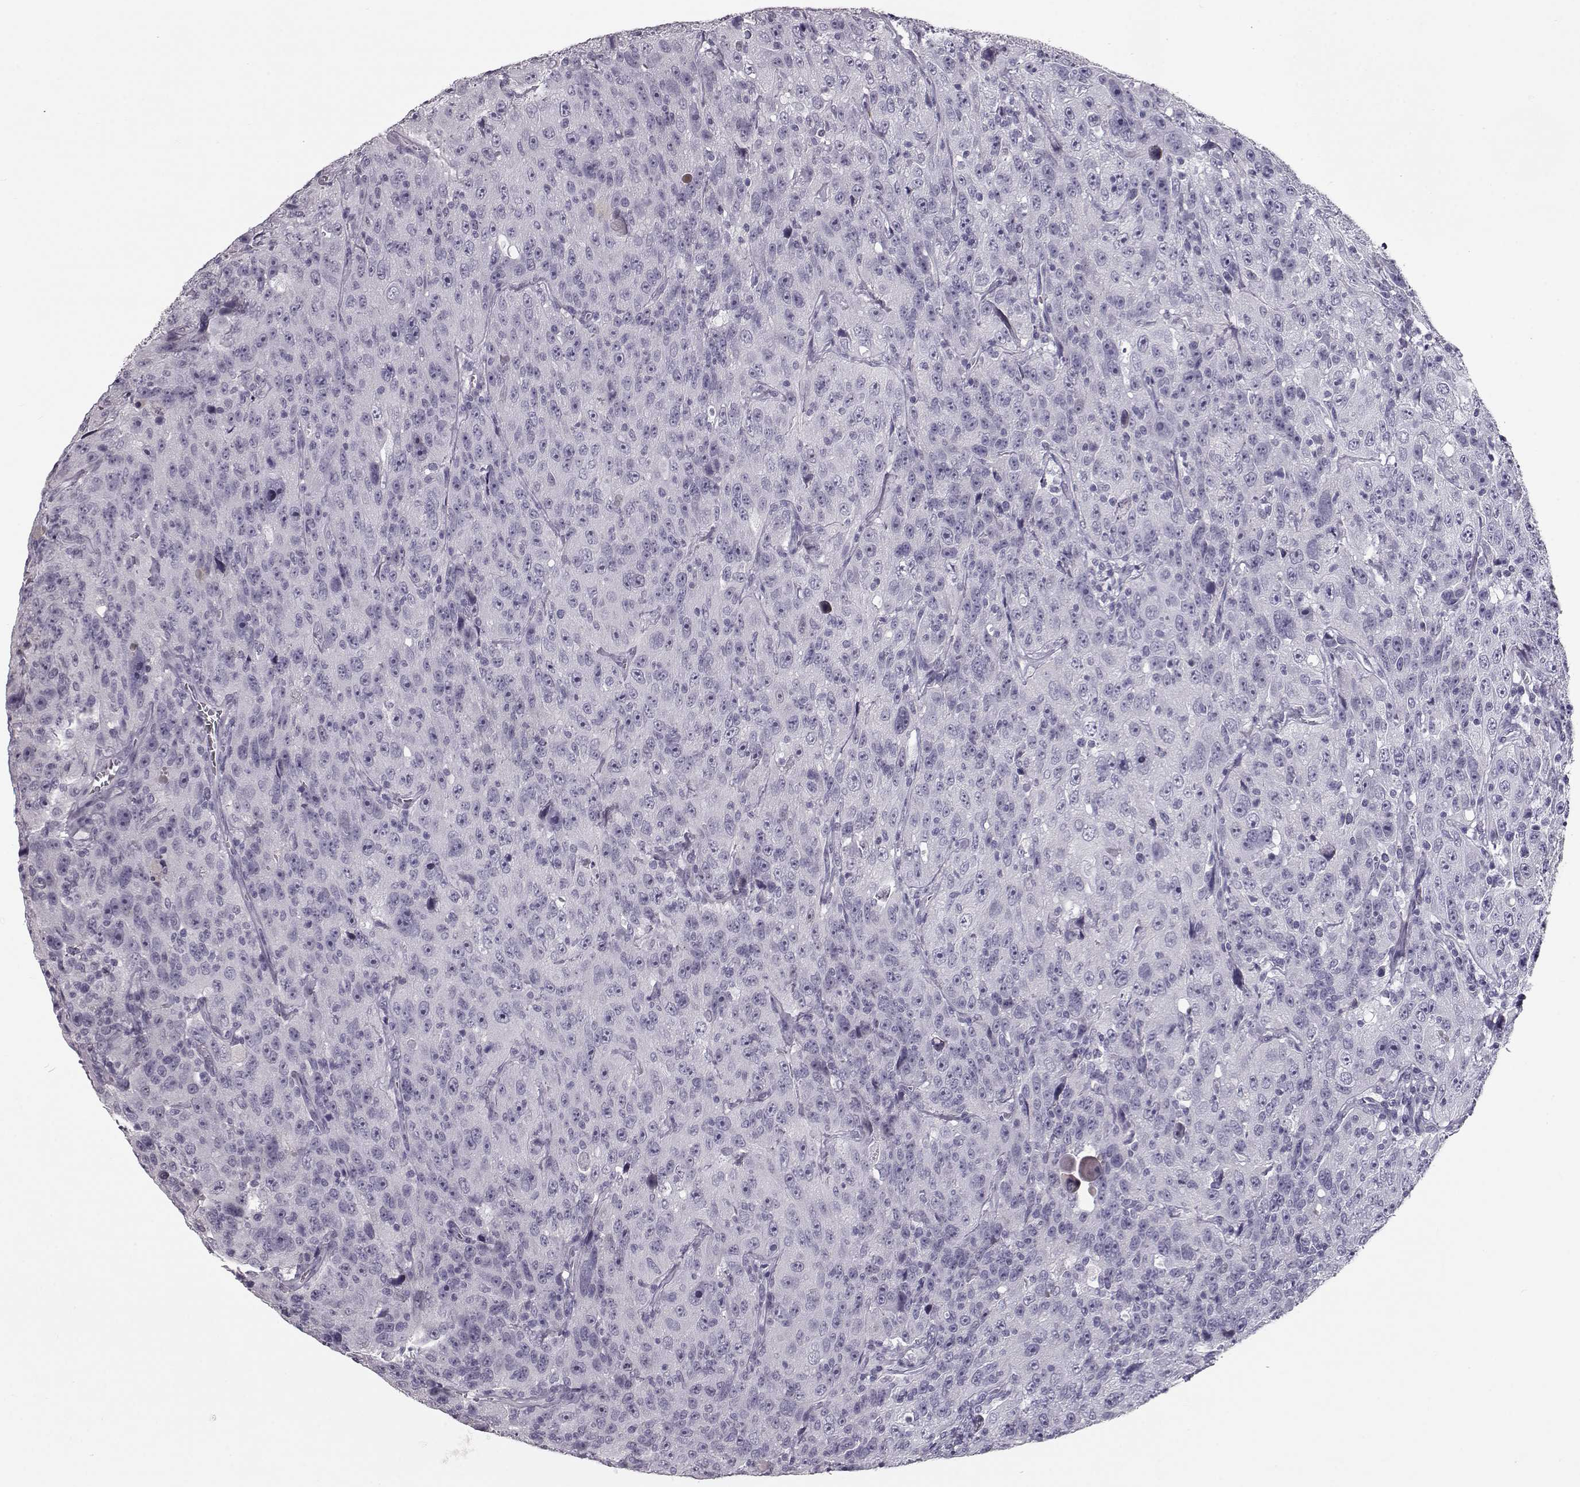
{"staining": {"intensity": "negative", "quantity": "none", "location": "none"}, "tissue": "urothelial cancer", "cell_type": "Tumor cells", "image_type": "cancer", "snomed": [{"axis": "morphology", "description": "Urothelial carcinoma, NOS"}, {"axis": "morphology", "description": "Urothelial carcinoma, High grade"}, {"axis": "topography", "description": "Urinary bladder"}], "caption": "This is an immunohistochemistry micrograph of human high-grade urothelial carcinoma. There is no staining in tumor cells.", "gene": "CCL19", "patient": {"sex": "female", "age": 73}}